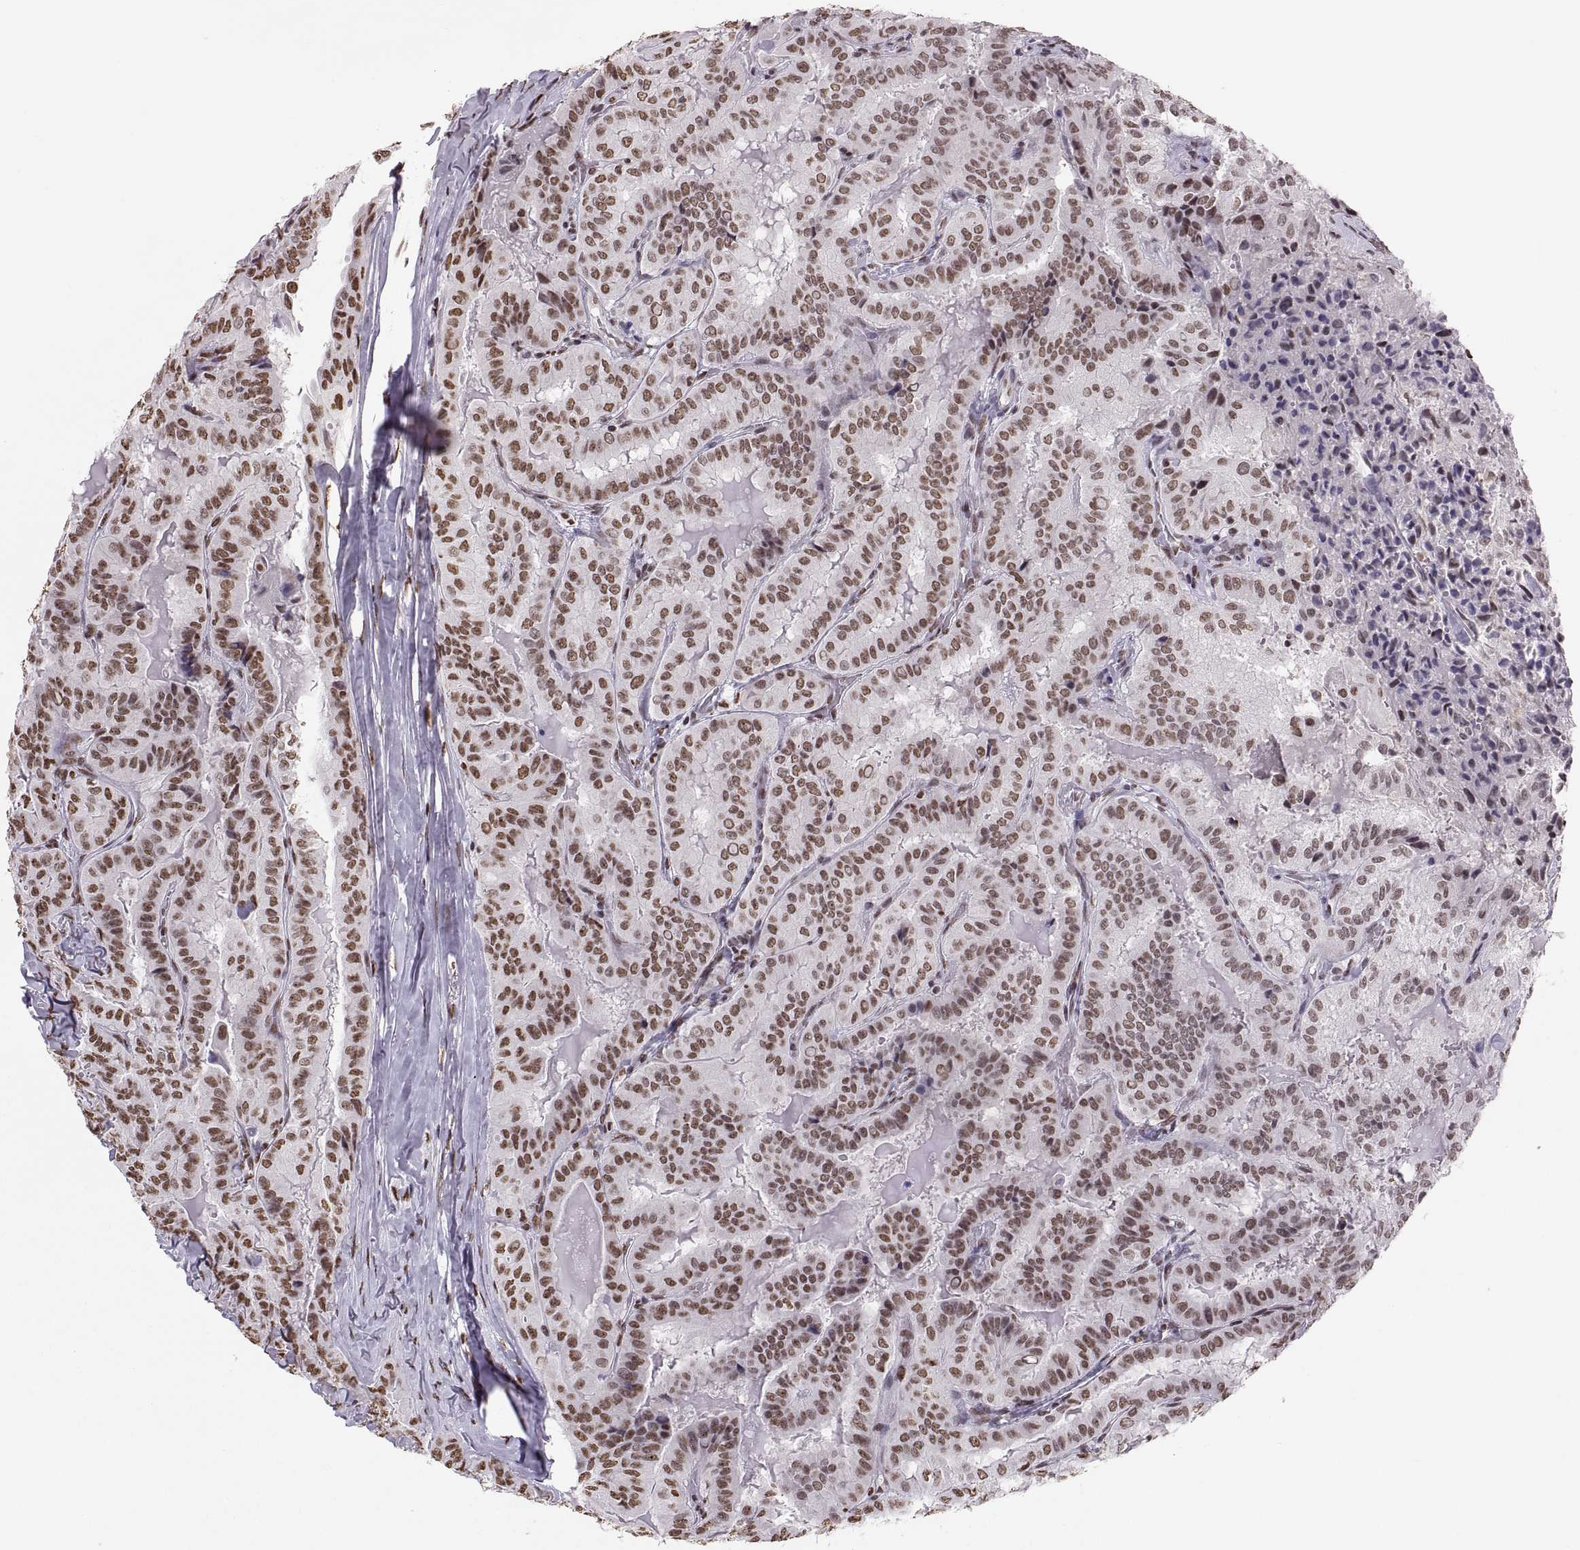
{"staining": {"intensity": "moderate", "quantity": ">75%", "location": "nuclear"}, "tissue": "thyroid cancer", "cell_type": "Tumor cells", "image_type": "cancer", "snomed": [{"axis": "morphology", "description": "Papillary adenocarcinoma, NOS"}, {"axis": "topography", "description": "Thyroid gland"}], "caption": "Protein expression analysis of human papillary adenocarcinoma (thyroid) reveals moderate nuclear positivity in about >75% of tumor cells. The staining was performed using DAB, with brown indicating positive protein expression. Nuclei are stained blue with hematoxylin.", "gene": "SNAI1", "patient": {"sex": "female", "age": 68}}